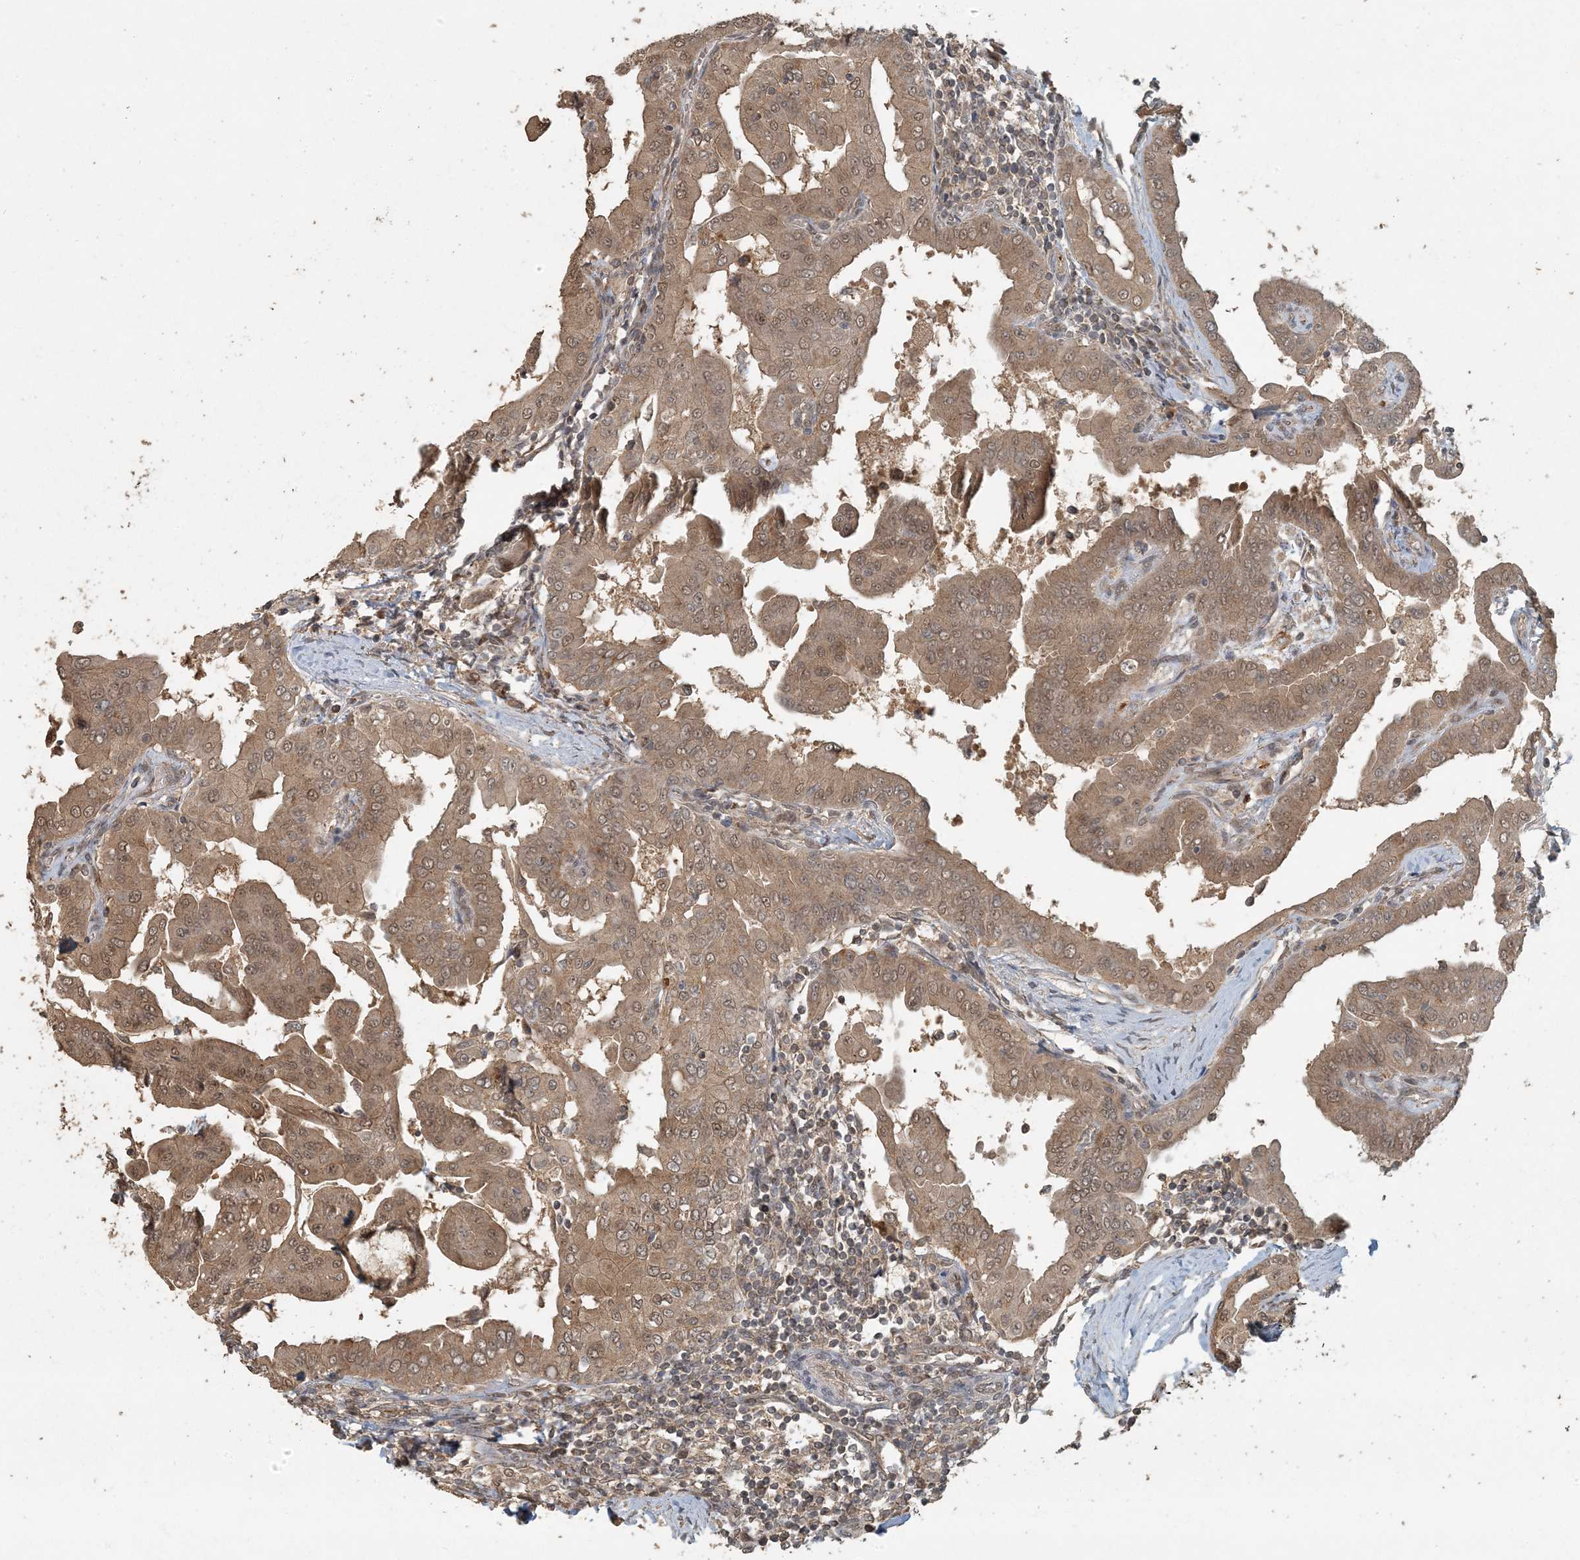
{"staining": {"intensity": "moderate", "quantity": ">75%", "location": "cytoplasmic/membranous,nuclear"}, "tissue": "thyroid cancer", "cell_type": "Tumor cells", "image_type": "cancer", "snomed": [{"axis": "morphology", "description": "Papillary adenocarcinoma, NOS"}, {"axis": "topography", "description": "Thyroid gland"}], "caption": "Moderate cytoplasmic/membranous and nuclear positivity for a protein is appreciated in about >75% of tumor cells of thyroid cancer (papillary adenocarcinoma) using immunohistochemistry (IHC).", "gene": "AK9", "patient": {"sex": "male", "age": 33}}